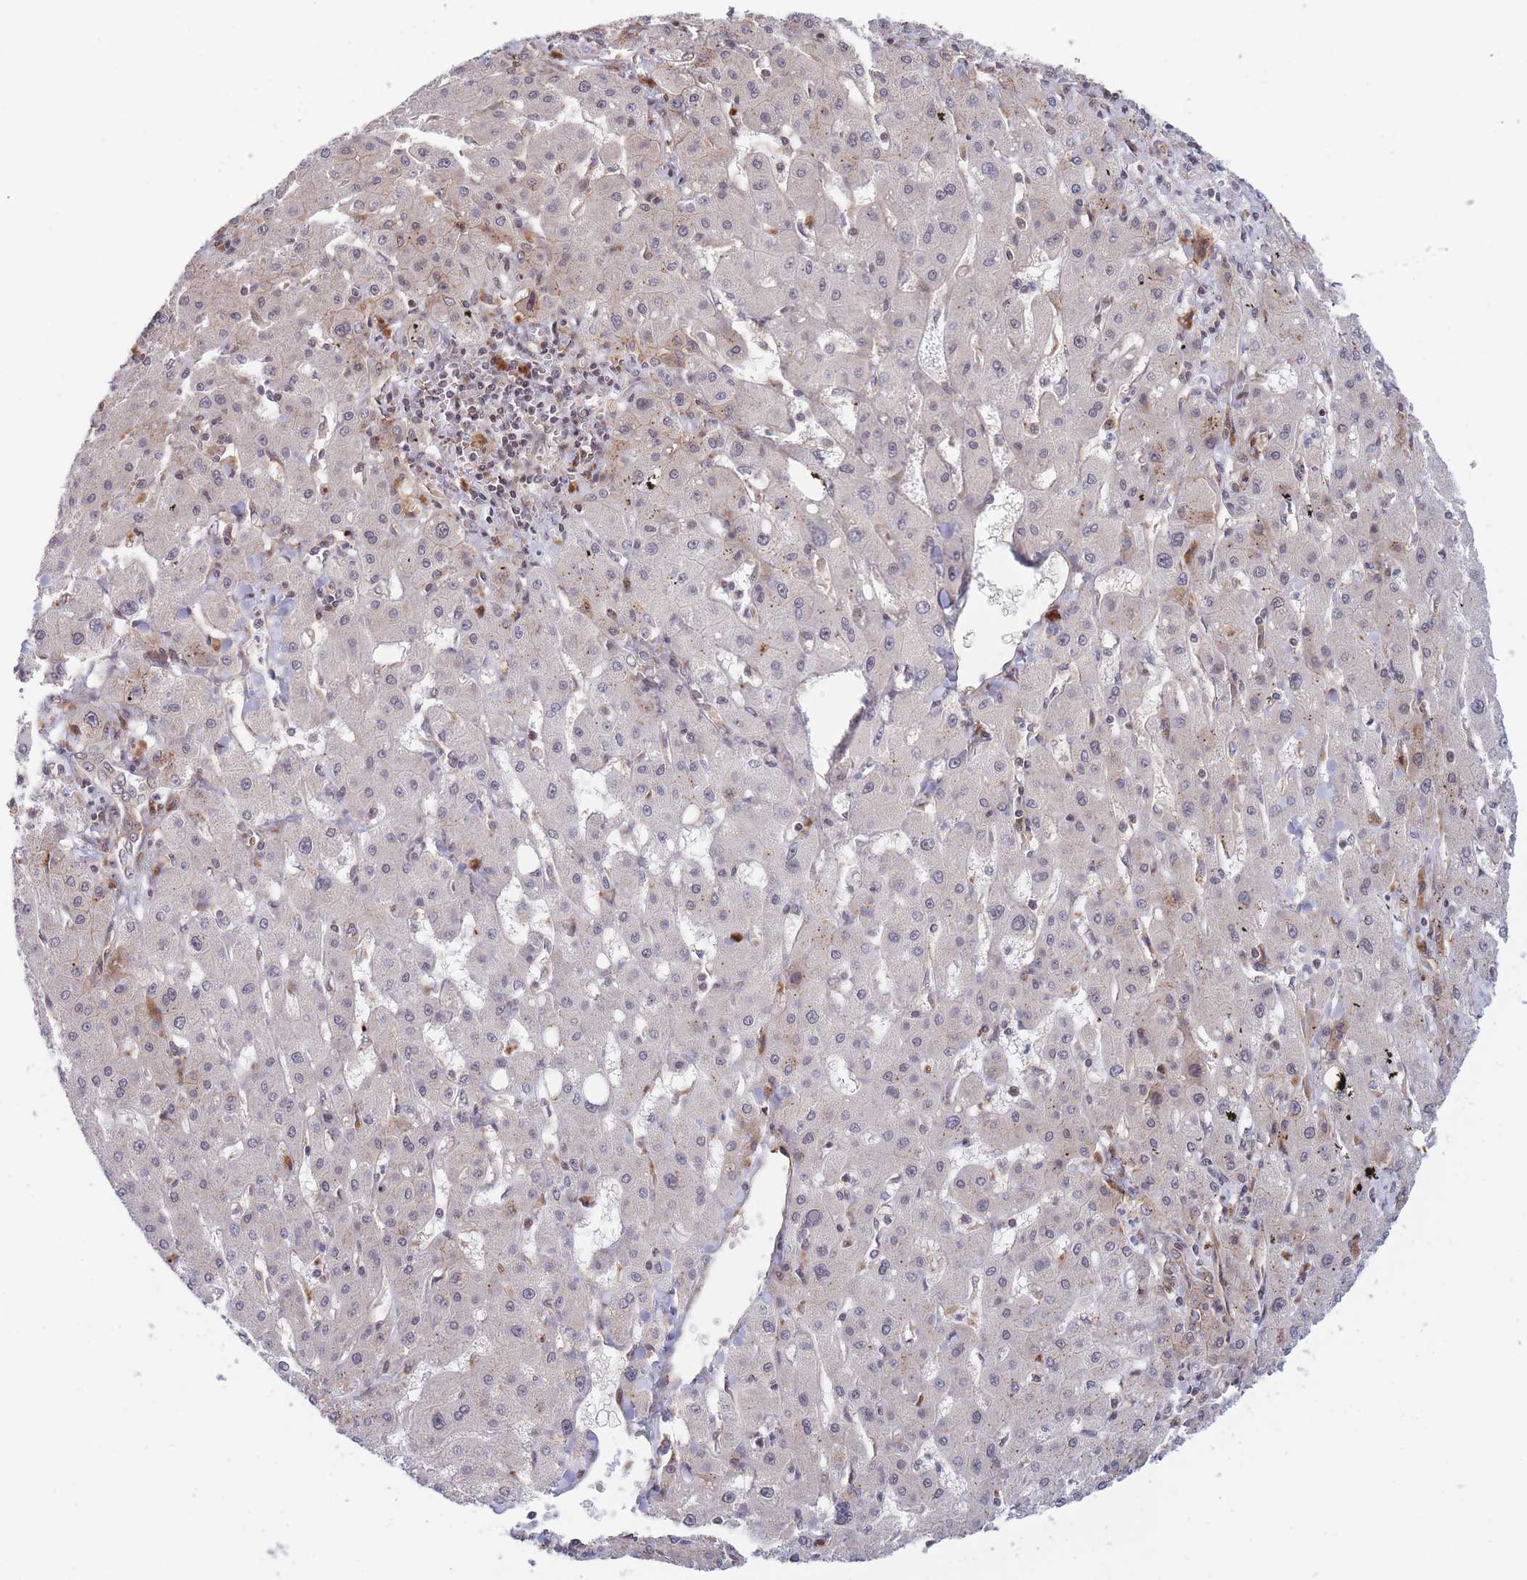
{"staining": {"intensity": "weak", "quantity": "<25%", "location": "cytoplasmic/membranous,nuclear"}, "tissue": "liver cancer", "cell_type": "Tumor cells", "image_type": "cancer", "snomed": [{"axis": "morphology", "description": "Carcinoma, Hepatocellular, NOS"}, {"axis": "topography", "description": "Liver"}], "caption": "A high-resolution histopathology image shows immunohistochemistry (IHC) staining of liver cancer (hepatocellular carcinoma), which demonstrates no significant expression in tumor cells.", "gene": "BOD1L1", "patient": {"sex": "male", "age": 72}}